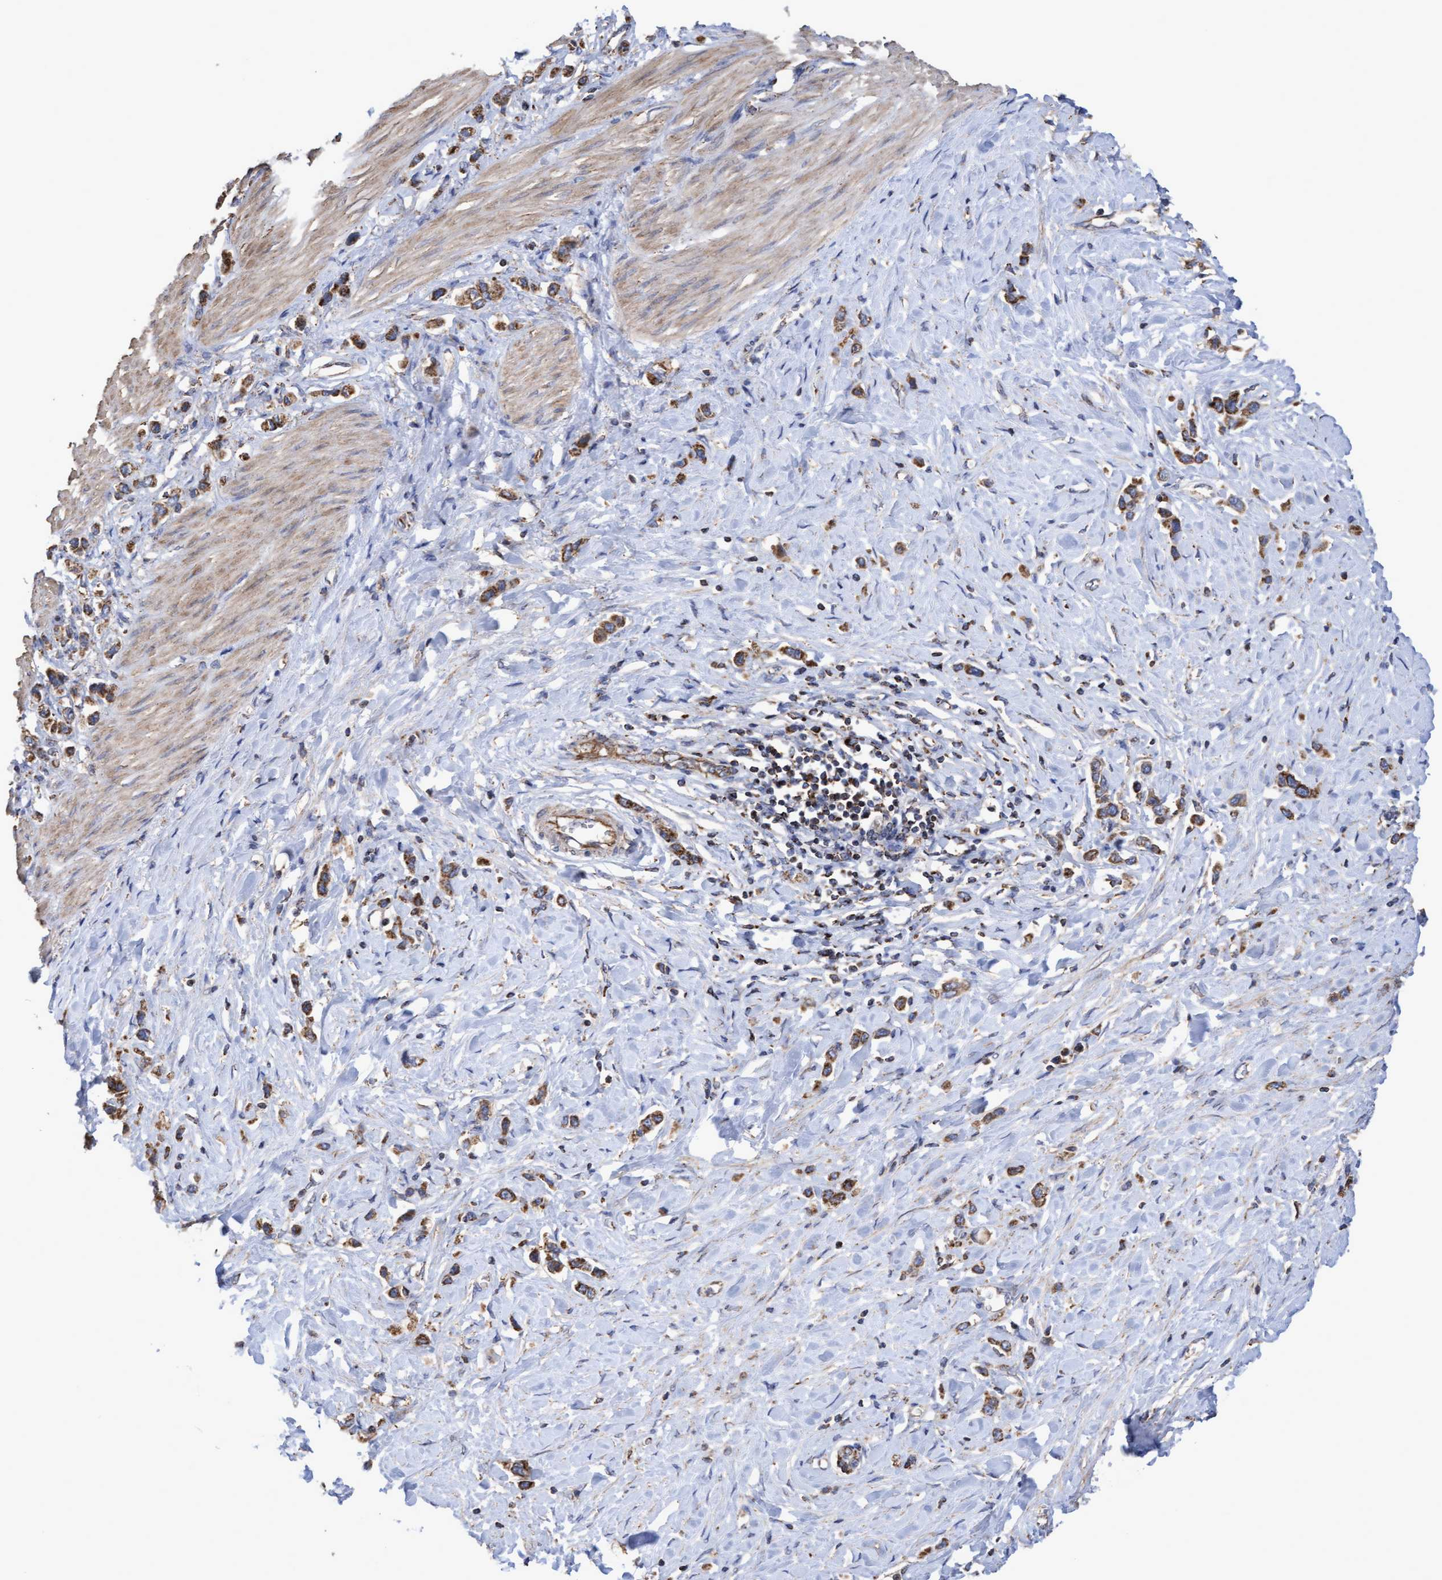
{"staining": {"intensity": "strong", "quantity": ">75%", "location": "cytoplasmic/membranous"}, "tissue": "stomach cancer", "cell_type": "Tumor cells", "image_type": "cancer", "snomed": [{"axis": "morphology", "description": "Adenocarcinoma, NOS"}, {"axis": "topography", "description": "Stomach"}], "caption": "Immunohistochemistry of stomach cancer reveals high levels of strong cytoplasmic/membranous positivity in about >75% of tumor cells.", "gene": "COBL", "patient": {"sex": "female", "age": 65}}